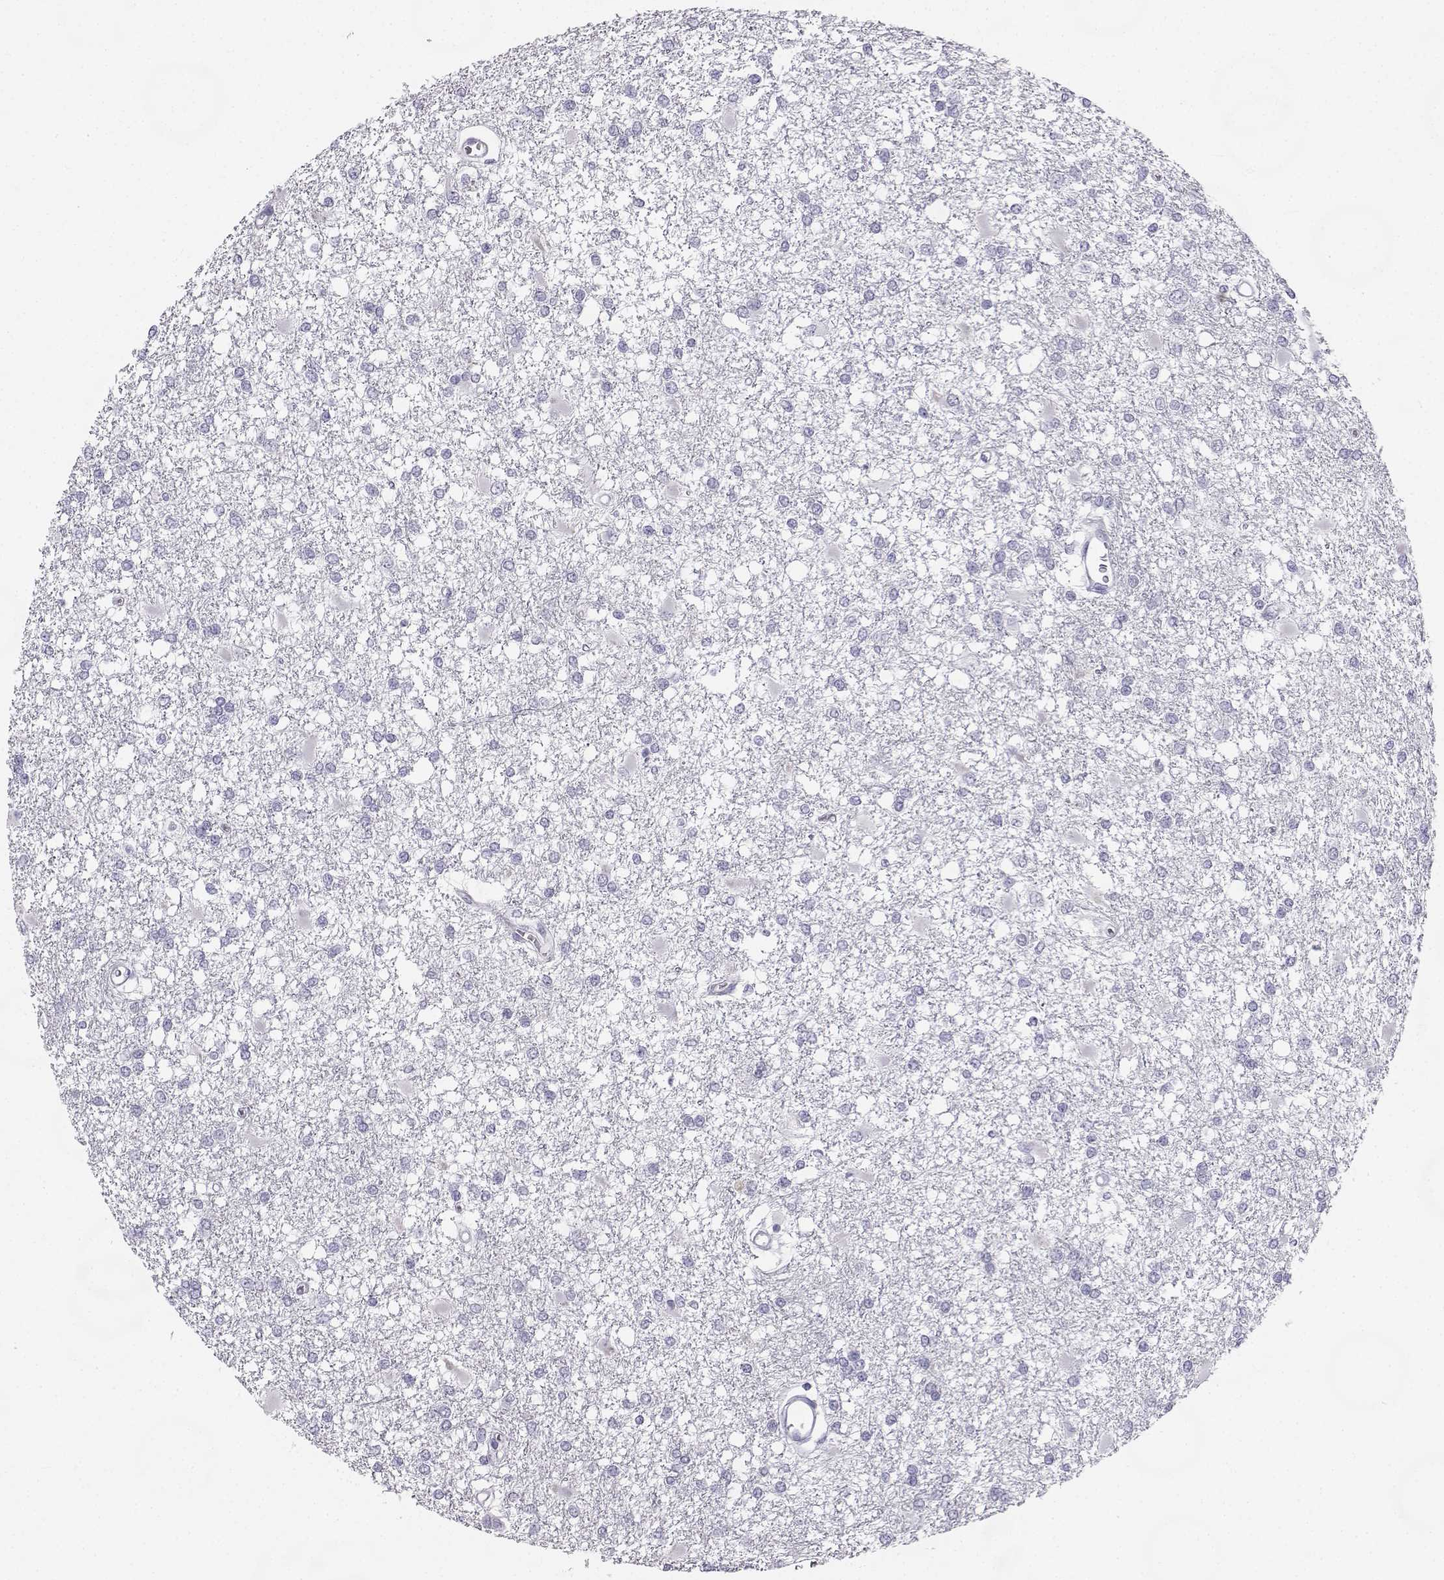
{"staining": {"intensity": "negative", "quantity": "none", "location": "none"}, "tissue": "glioma", "cell_type": "Tumor cells", "image_type": "cancer", "snomed": [{"axis": "morphology", "description": "Glioma, malignant, High grade"}, {"axis": "topography", "description": "Cerebral cortex"}], "caption": "Immunohistochemistry (IHC) micrograph of neoplastic tissue: human malignant glioma (high-grade) stained with DAB (3,3'-diaminobenzidine) reveals no significant protein expression in tumor cells.", "gene": "SYCE1", "patient": {"sex": "male", "age": 79}}